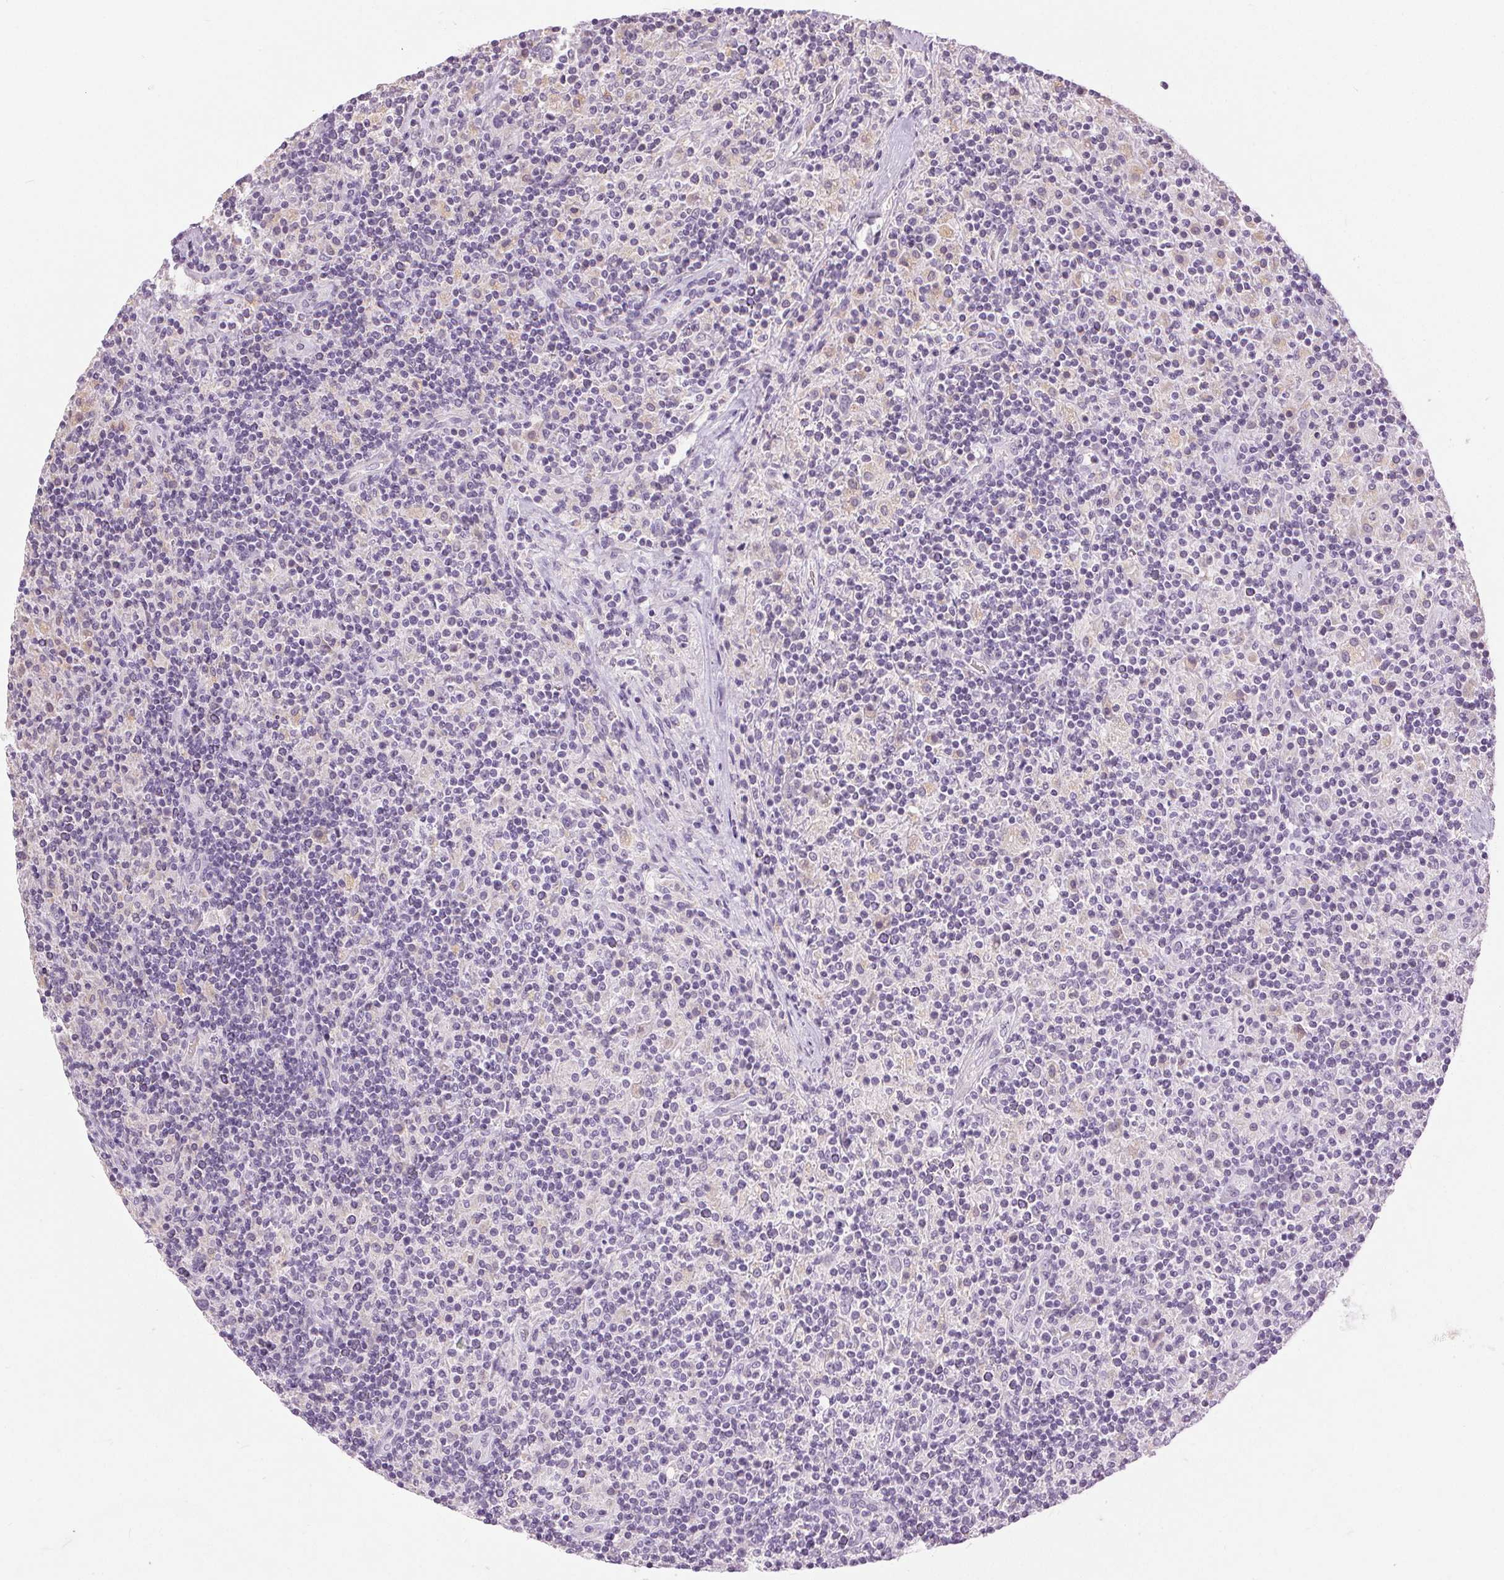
{"staining": {"intensity": "negative", "quantity": "none", "location": "none"}, "tissue": "lymphoma", "cell_type": "Tumor cells", "image_type": "cancer", "snomed": [{"axis": "morphology", "description": "Hodgkin's disease, NOS"}, {"axis": "topography", "description": "Lymph node"}], "caption": "Immunohistochemical staining of Hodgkin's disease shows no significant staining in tumor cells. (Immunohistochemistry (ihc), brightfield microscopy, high magnification).", "gene": "DSG3", "patient": {"sex": "male", "age": 70}}